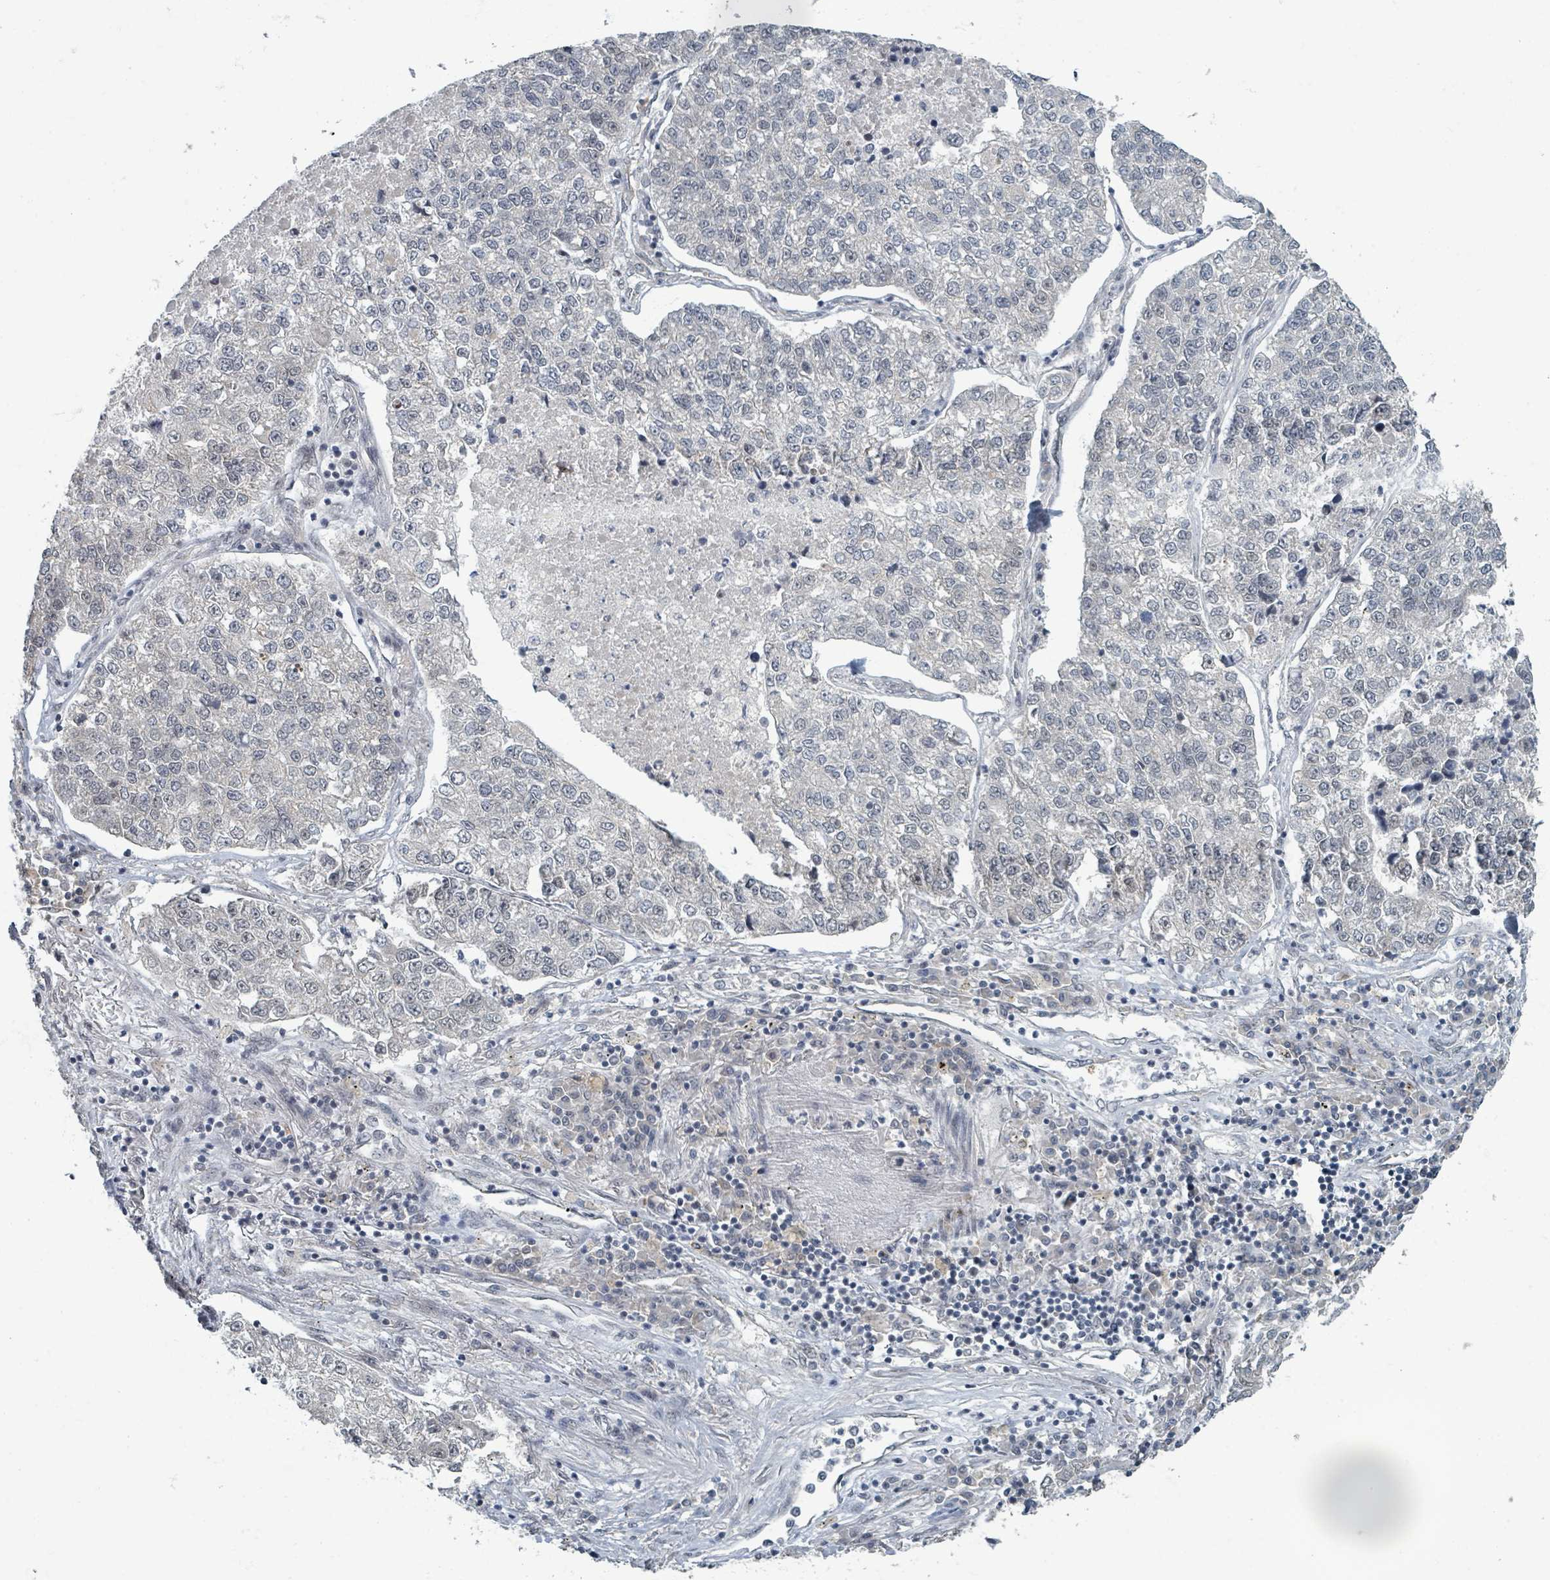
{"staining": {"intensity": "negative", "quantity": "none", "location": "none"}, "tissue": "lung cancer", "cell_type": "Tumor cells", "image_type": "cancer", "snomed": [{"axis": "morphology", "description": "Adenocarcinoma, NOS"}, {"axis": "topography", "description": "Lung"}], "caption": "High power microscopy micrograph of an immunohistochemistry (IHC) photomicrograph of adenocarcinoma (lung), revealing no significant staining in tumor cells. Nuclei are stained in blue.", "gene": "INTS15", "patient": {"sex": "male", "age": 49}}